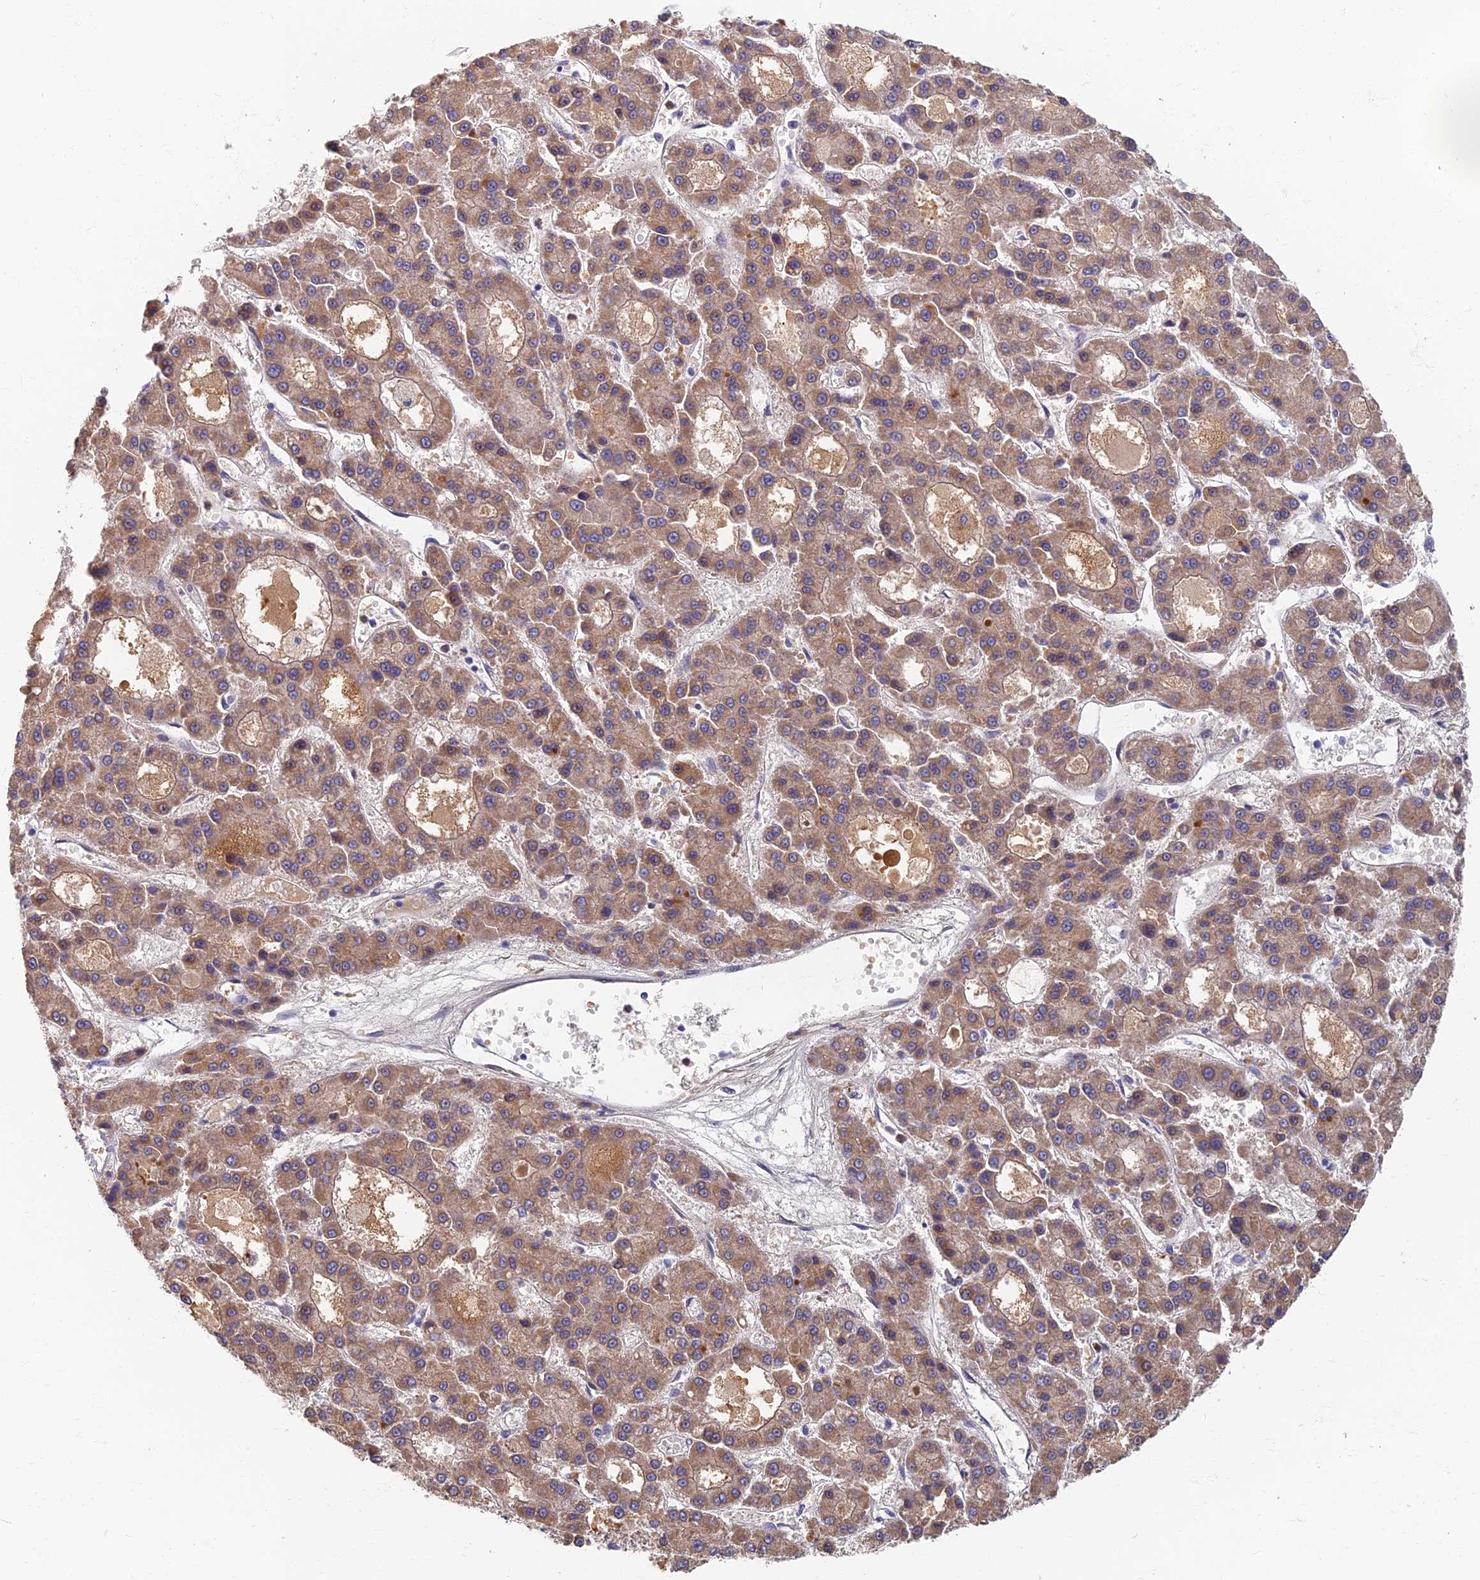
{"staining": {"intensity": "moderate", "quantity": ">75%", "location": "cytoplasmic/membranous"}, "tissue": "liver cancer", "cell_type": "Tumor cells", "image_type": "cancer", "snomed": [{"axis": "morphology", "description": "Carcinoma, Hepatocellular, NOS"}, {"axis": "topography", "description": "Liver"}], "caption": "Immunohistochemical staining of human liver cancer reveals moderate cytoplasmic/membranous protein staining in about >75% of tumor cells.", "gene": "SOGA1", "patient": {"sex": "male", "age": 70}}